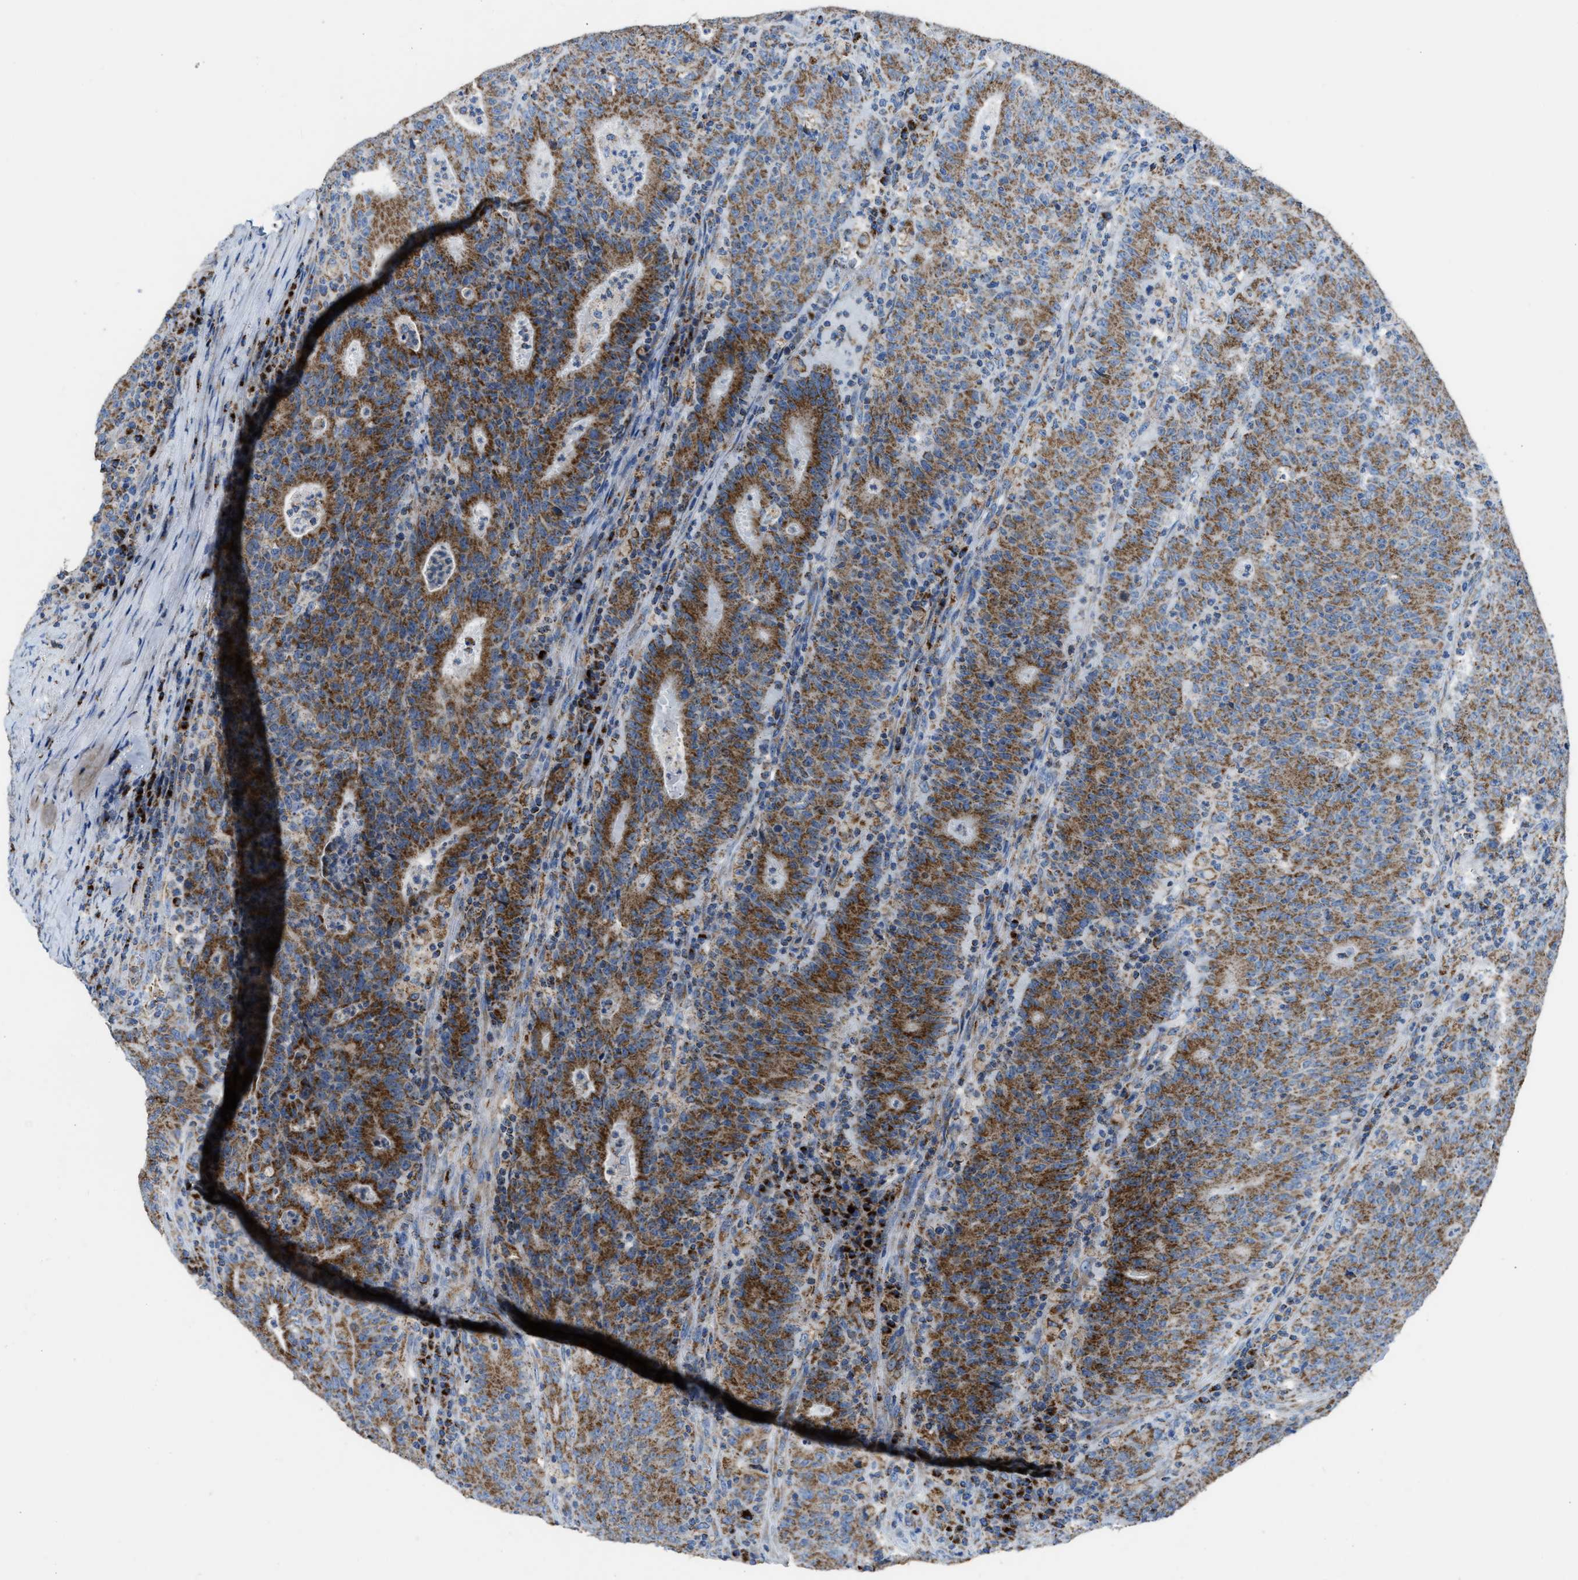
{"staining": {"intensity": "strong", "quantity": ">75%", "location": "cytoplasmic/membranous"}, "tissue": "colorectal cancer", "cell_type": "Tumor cells", "image_type": "cancer", "snomed": [{"axis": "morphology", "description": "Adenocarcinoma, NOS"}, {"axis": "topography", "description": "Colon"}], "caption": "The immunohistochemical stain shows strong cytoplasmic/membranous positivity in tumor cells of colorectal cancer (adenocarcinoma) tissue. (DAB (3,3'-diaminobenzidine) = brown stain, brightfield microscopy at high magnification).", "gene": "ETFB", "patient": {"sex": "female", "age": 75}}